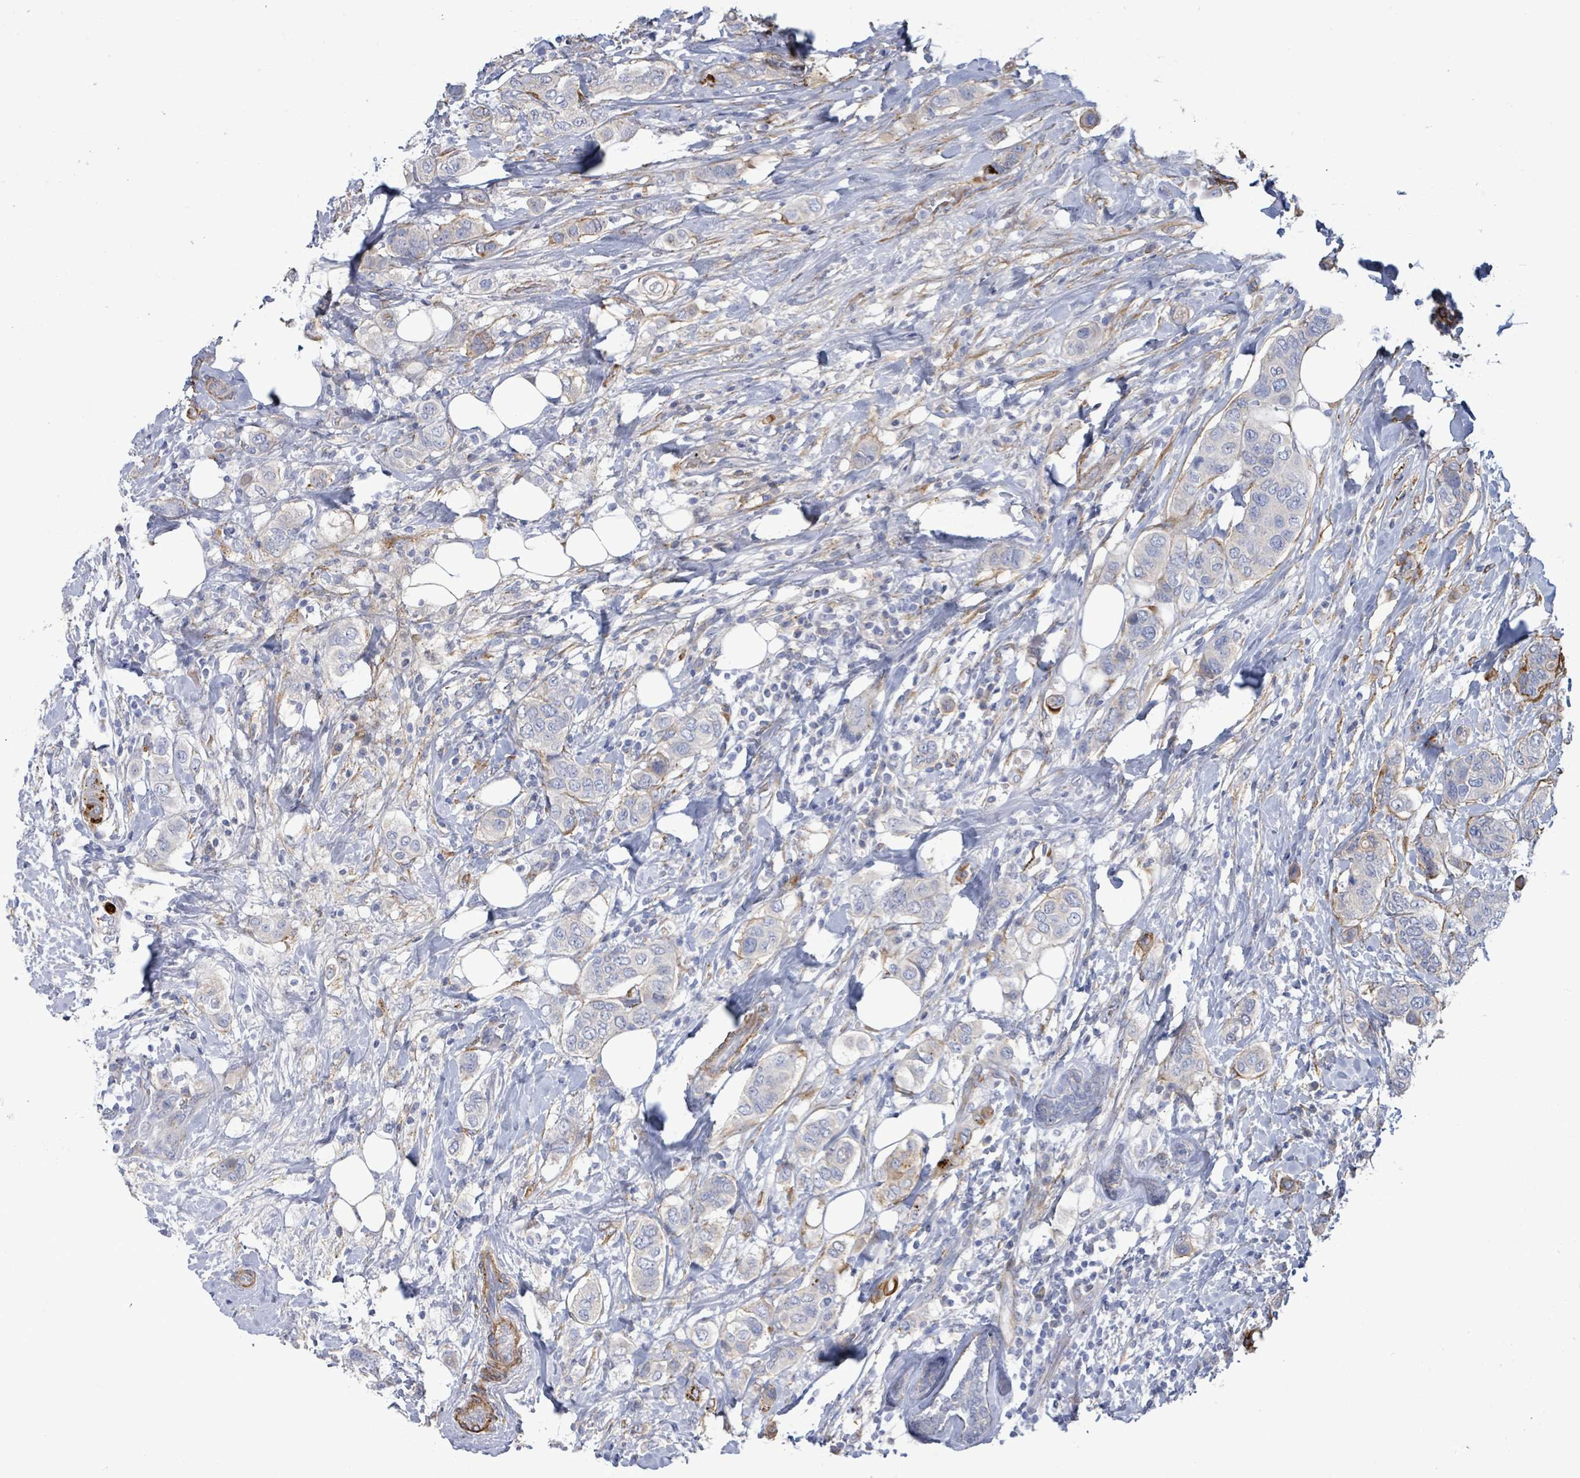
{"staining": {"intensity": "negative", "quantity": "none", "location": "none"}, "tissue": "breast cancer", "cell_type": "Tumor cells", "image_type": "cancer", "snomed": [{"axis": "morphology", "description": "Lobular carcinoma"}, {"axis": "topography", "description": "Breast"}], "caption": "Tumor cells are negative for brown protein staining in breast lobular carcinoma. (Immunohistochemistry (ihc), brightfield microscopy, high magnification).", "gene": "DMRTC1B", "patient": {"sex": "female", "age": 51}}